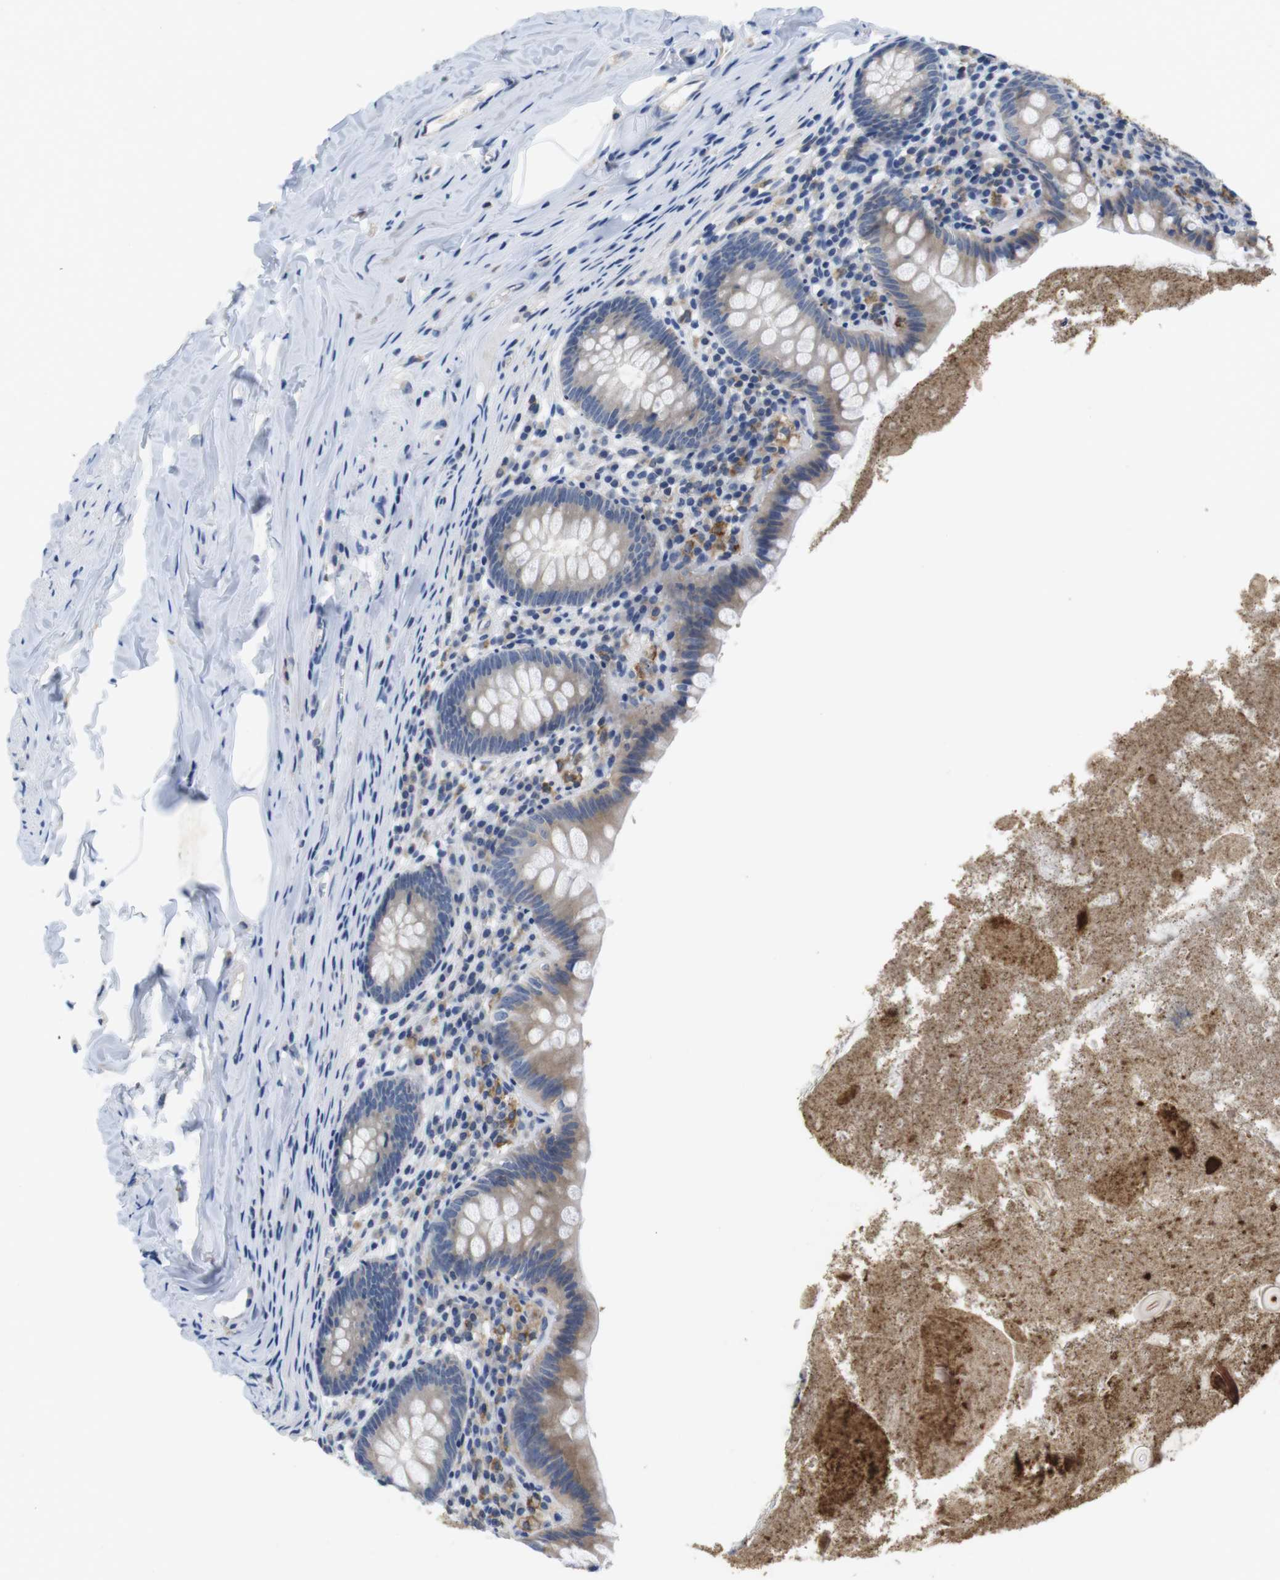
{"staining": {"intensity": "weak", "quantity": "25%-75%", "location": "cytoplasmic/membranous"}, "tissue": "appendix", "cell_type": "Glandular cells", "image_type": "normal", "snomed": [{"axis": "morphology", "description": "Normal tissue, NOS"}, {"axis": "topography", "description": "Appendix"}], "caption": "Protein staining of benign appendix demonstrates weak cytoplasmic/membranous positivity in about 25%-75% of glandular cells.", "gene": "CNGA2", "patient": {"sex": "male", "age": 52}}